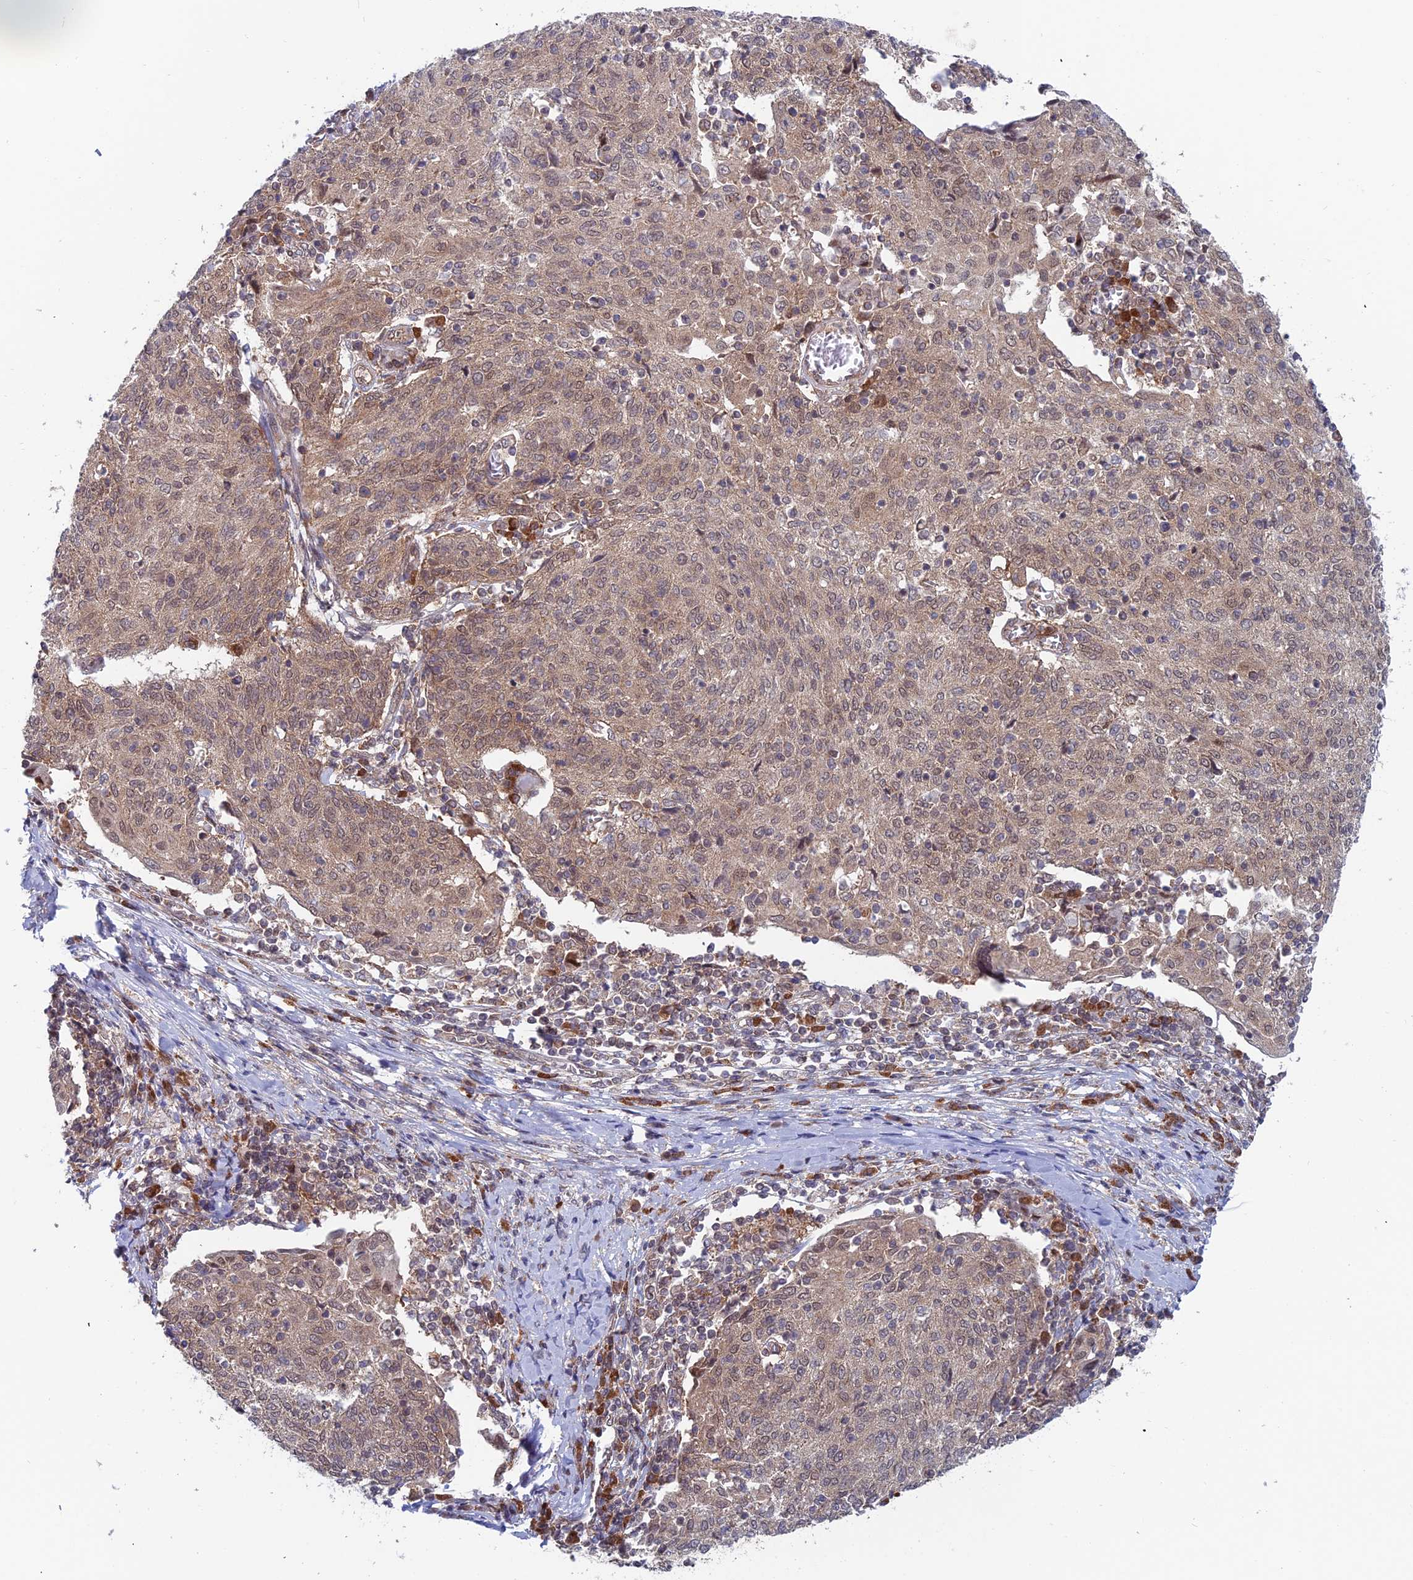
{"staining": {"intensity": "moderate", "quantity": ">75%", "location": "cytoplasmic/membranous,nuclear"}, "tissue": "cervical cancer", "cell_type": "Tumor cells", "image_type": "cancer", "snomed": [{"axis": "morphology", "description": "Squamous cell carcinoma, NOS"}, {"axis": "topography", "description": "Cervix"}], "caption": "Cervical squamous cell carcinoma tissue reveals moderate cytoplasmic/membranous and nuclear staining in approximately >75% of tumor cells, visualized by immunohistochemistry.", "gene": "IGBP1", "patient": {"sex": "female", "age": 52}}